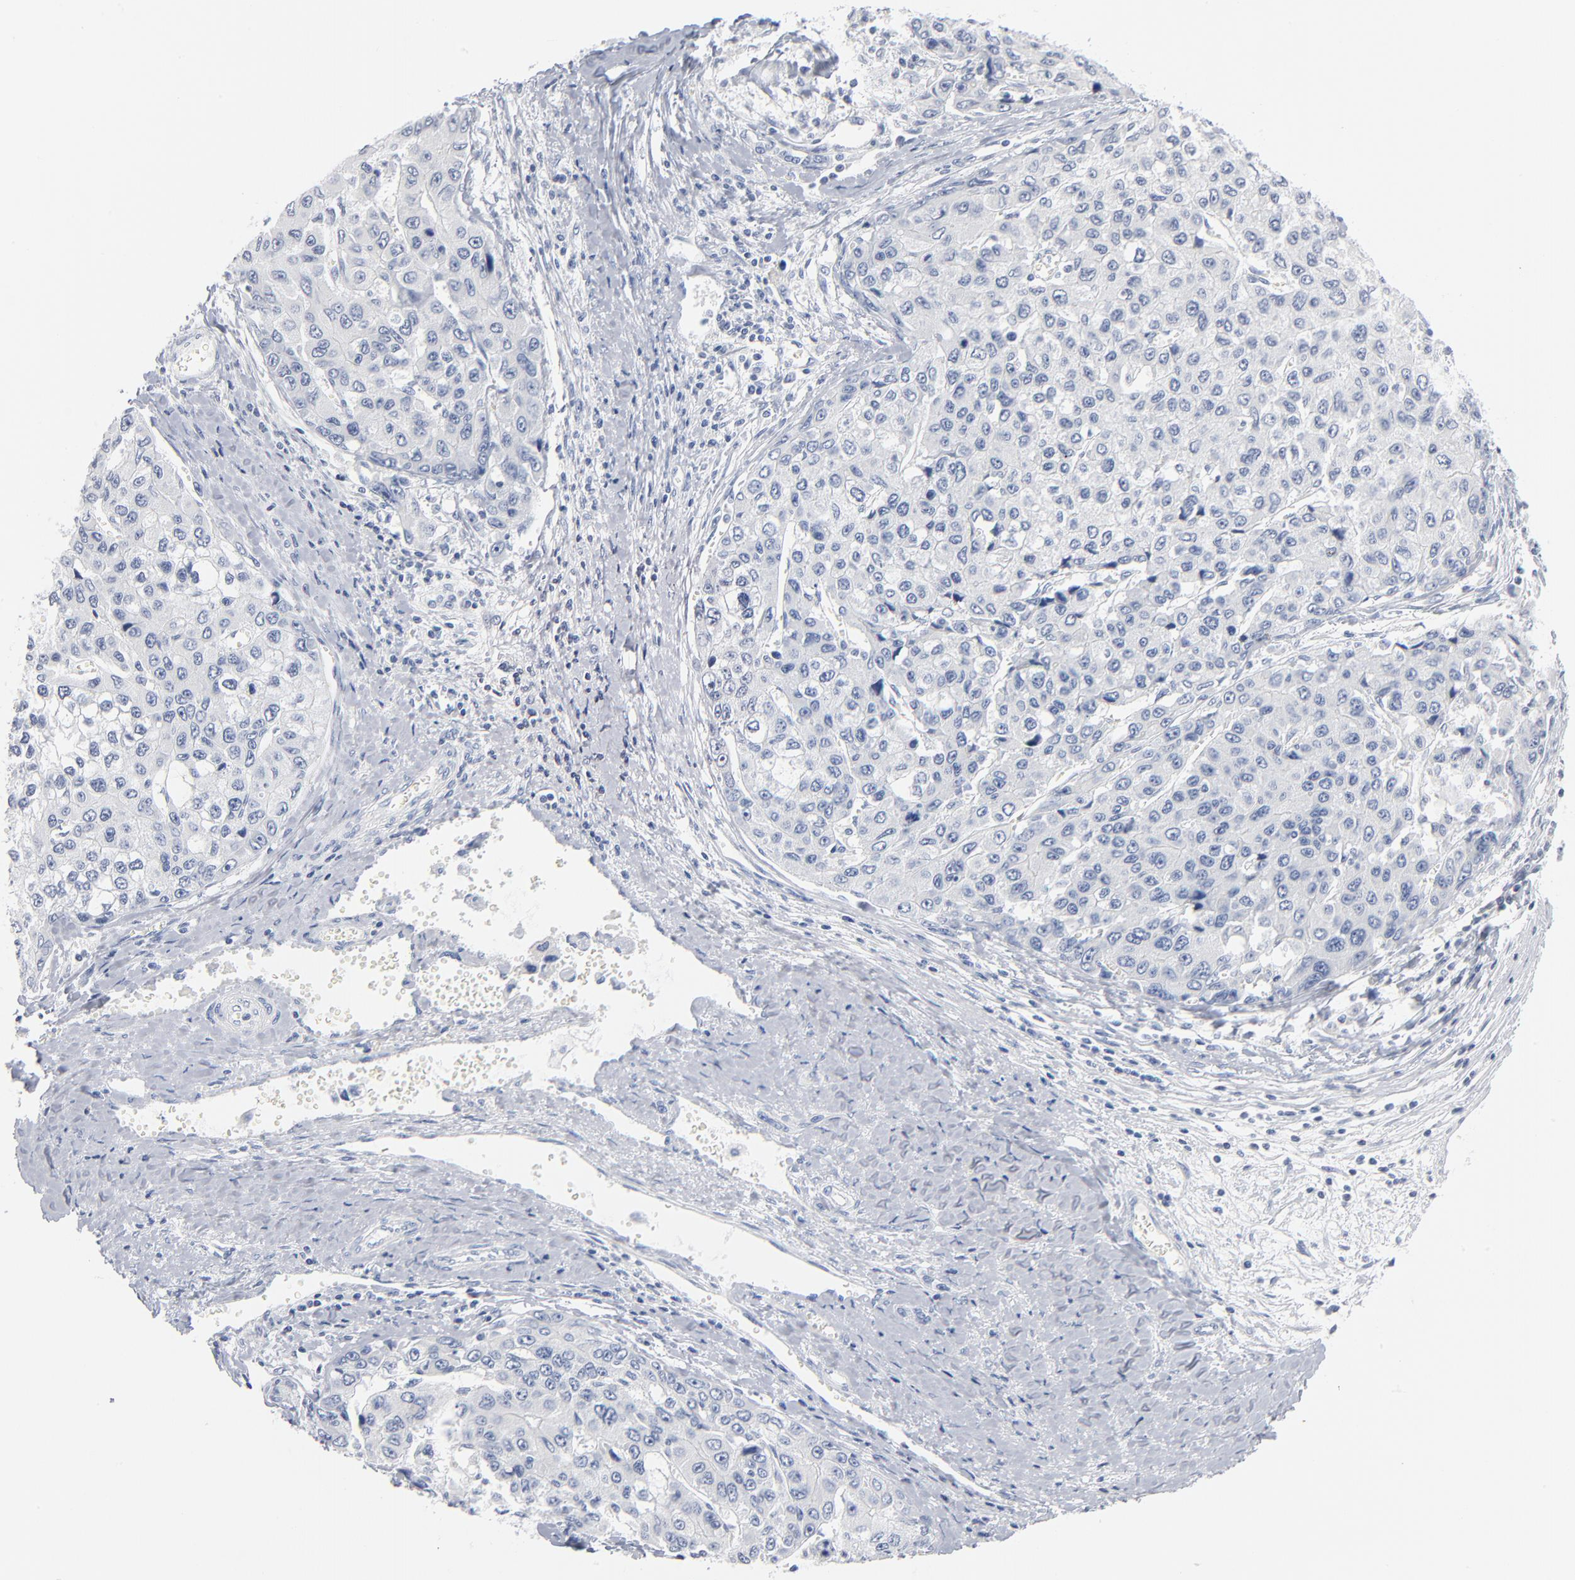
{"staining": {"intensity": "negative", "quantity": "none", "location": "none"}, "tissue": "liver cancer", "cell_type": "Tumor cells", "image_type": "cancer", "snomed": [{"axis": "morphology", "description": "Carcinoma, Hepatocellular, NOS"}, {"axis": "topography", "description": "Liver"}], "caption": "Tumor cells are negative for protein expression in human hepatocellular carcinoma (liver).", "gene": "PTK2B", "patient": {"sex": "female", "age": 66}}